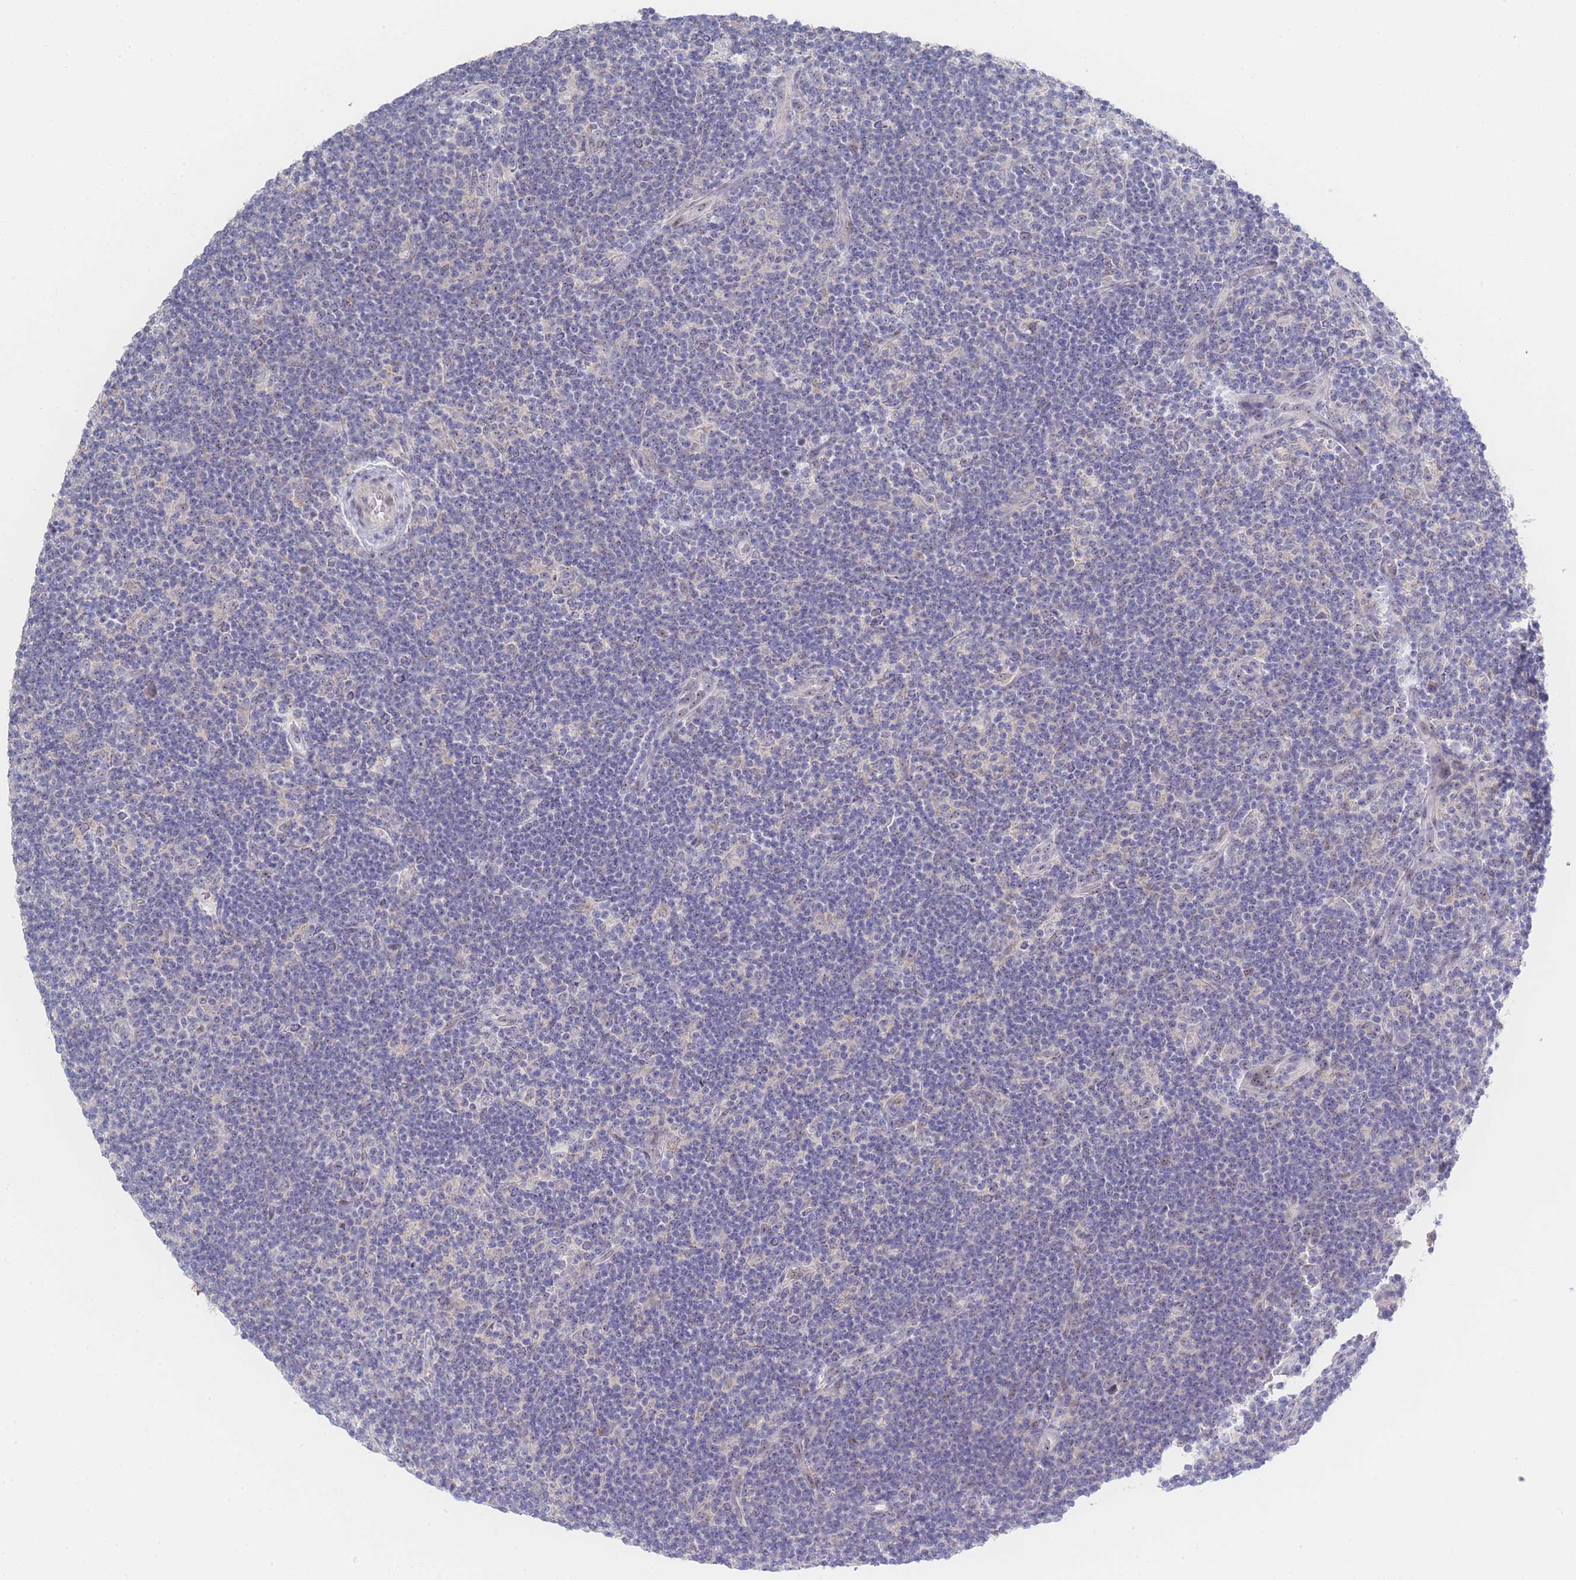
{"staining": {"intensity": "weak", "quantity": "<25%", "location": "cytoplasmic/membranous"}, "tissue": "lymphoma", "cell_type": "Tumor cells", "image_type": "cancer", "snomed": [{"axis": "morphology", "description": "Hodgkin's disease, NOS"}, {"axis": "topography", "description": "Lymph node"}], "caption": "Lymphoma stained for a protein using immunohistochemistry (IHC) exhibits no staining tumor cells.", "gene": "ZNF142", "patient": {"sex": "female", "age": 57}}